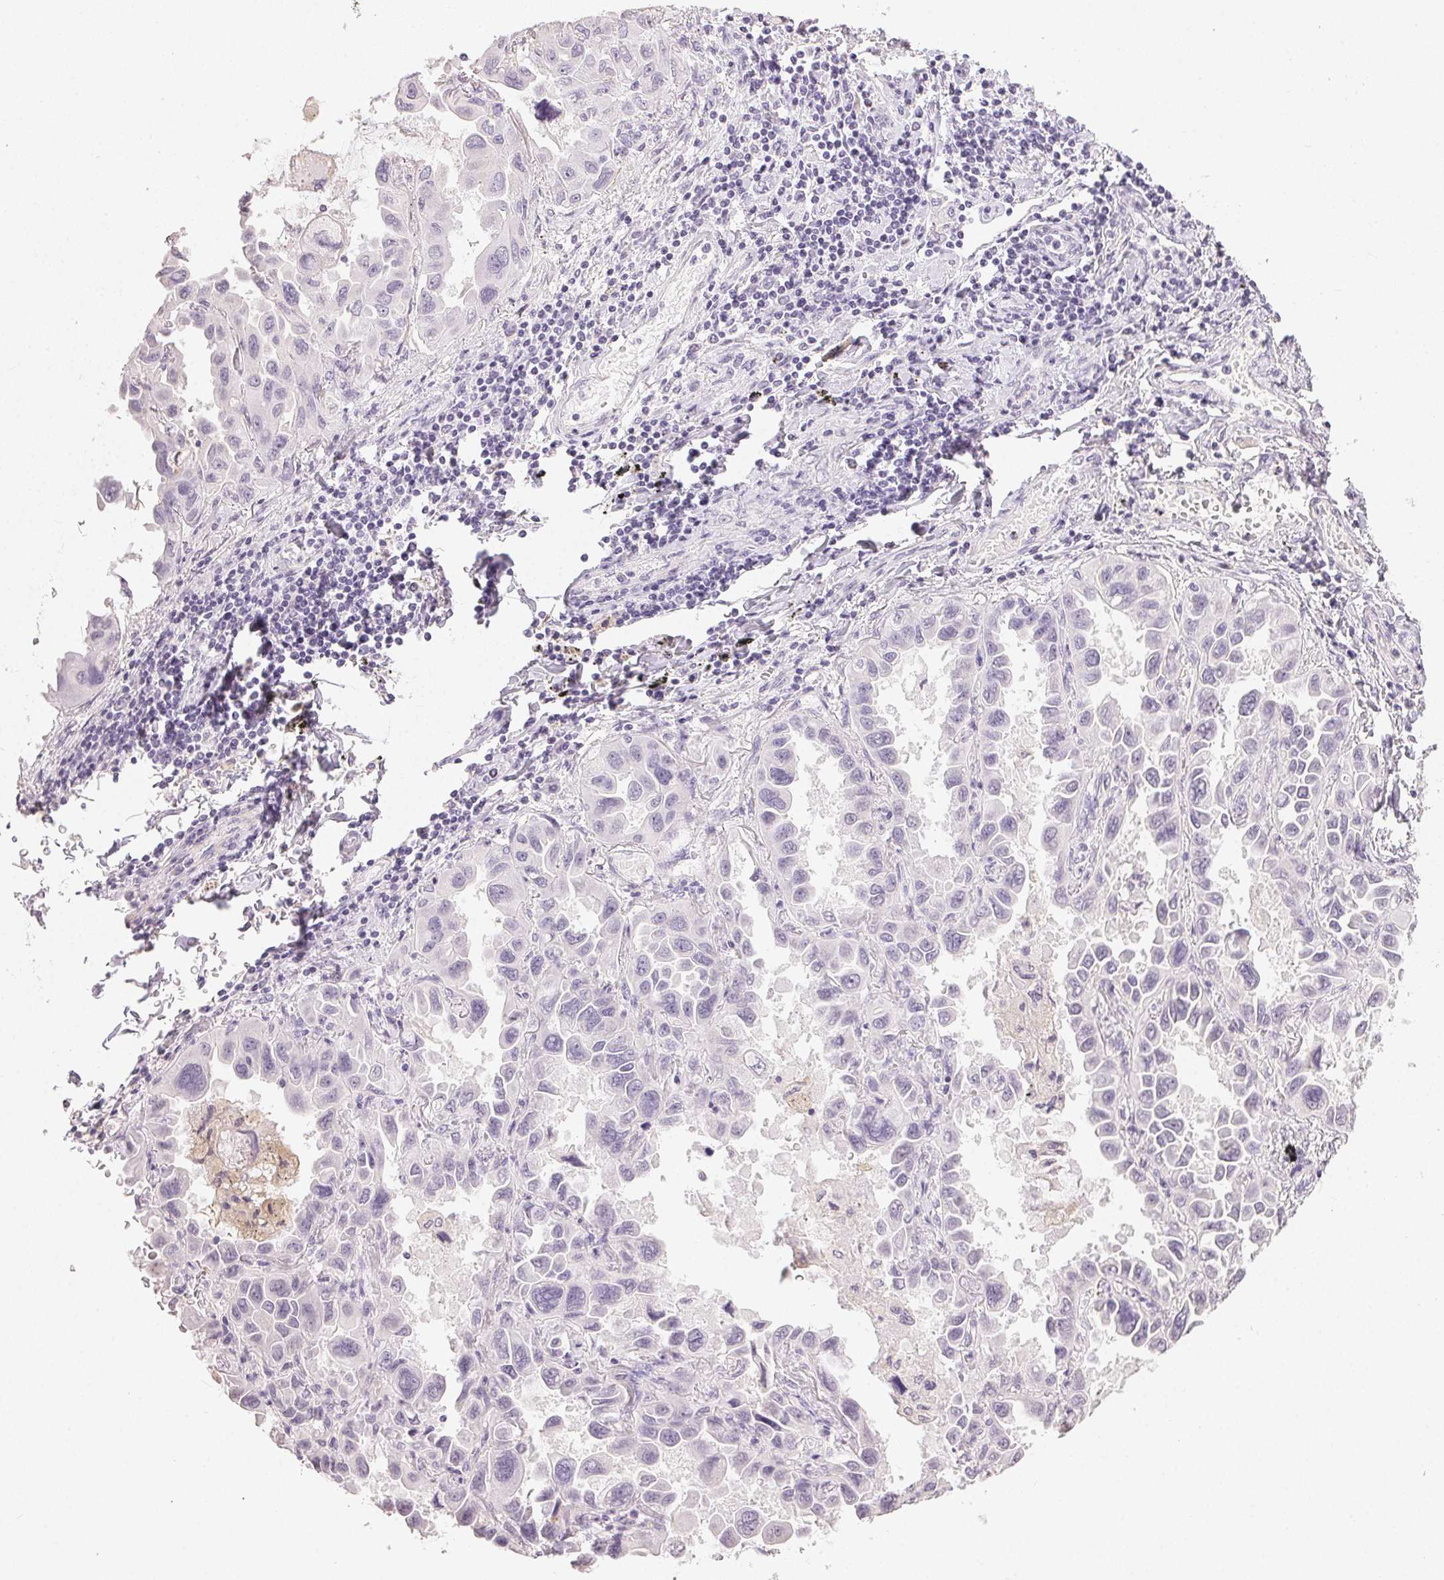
{"staining": {"intensity": "negative", "quantity": "none", "location": "none"}, "tissue": "lung cancer", "cell_type": "Tumor cells", "image_type": "cancer", "snomed": [{"axis": "morphology", "description": "Adenocarcinoma, NOS"}, {"axis": "topography", "description": "Lung"}], "caption": "This is an immunohistochemistry (IHC) histopathology image of human lung adenocarcinoma. There is no staining in tumor cells.", "gene": "TMEM174", "patient": {"sex": "male", "age": 64}}